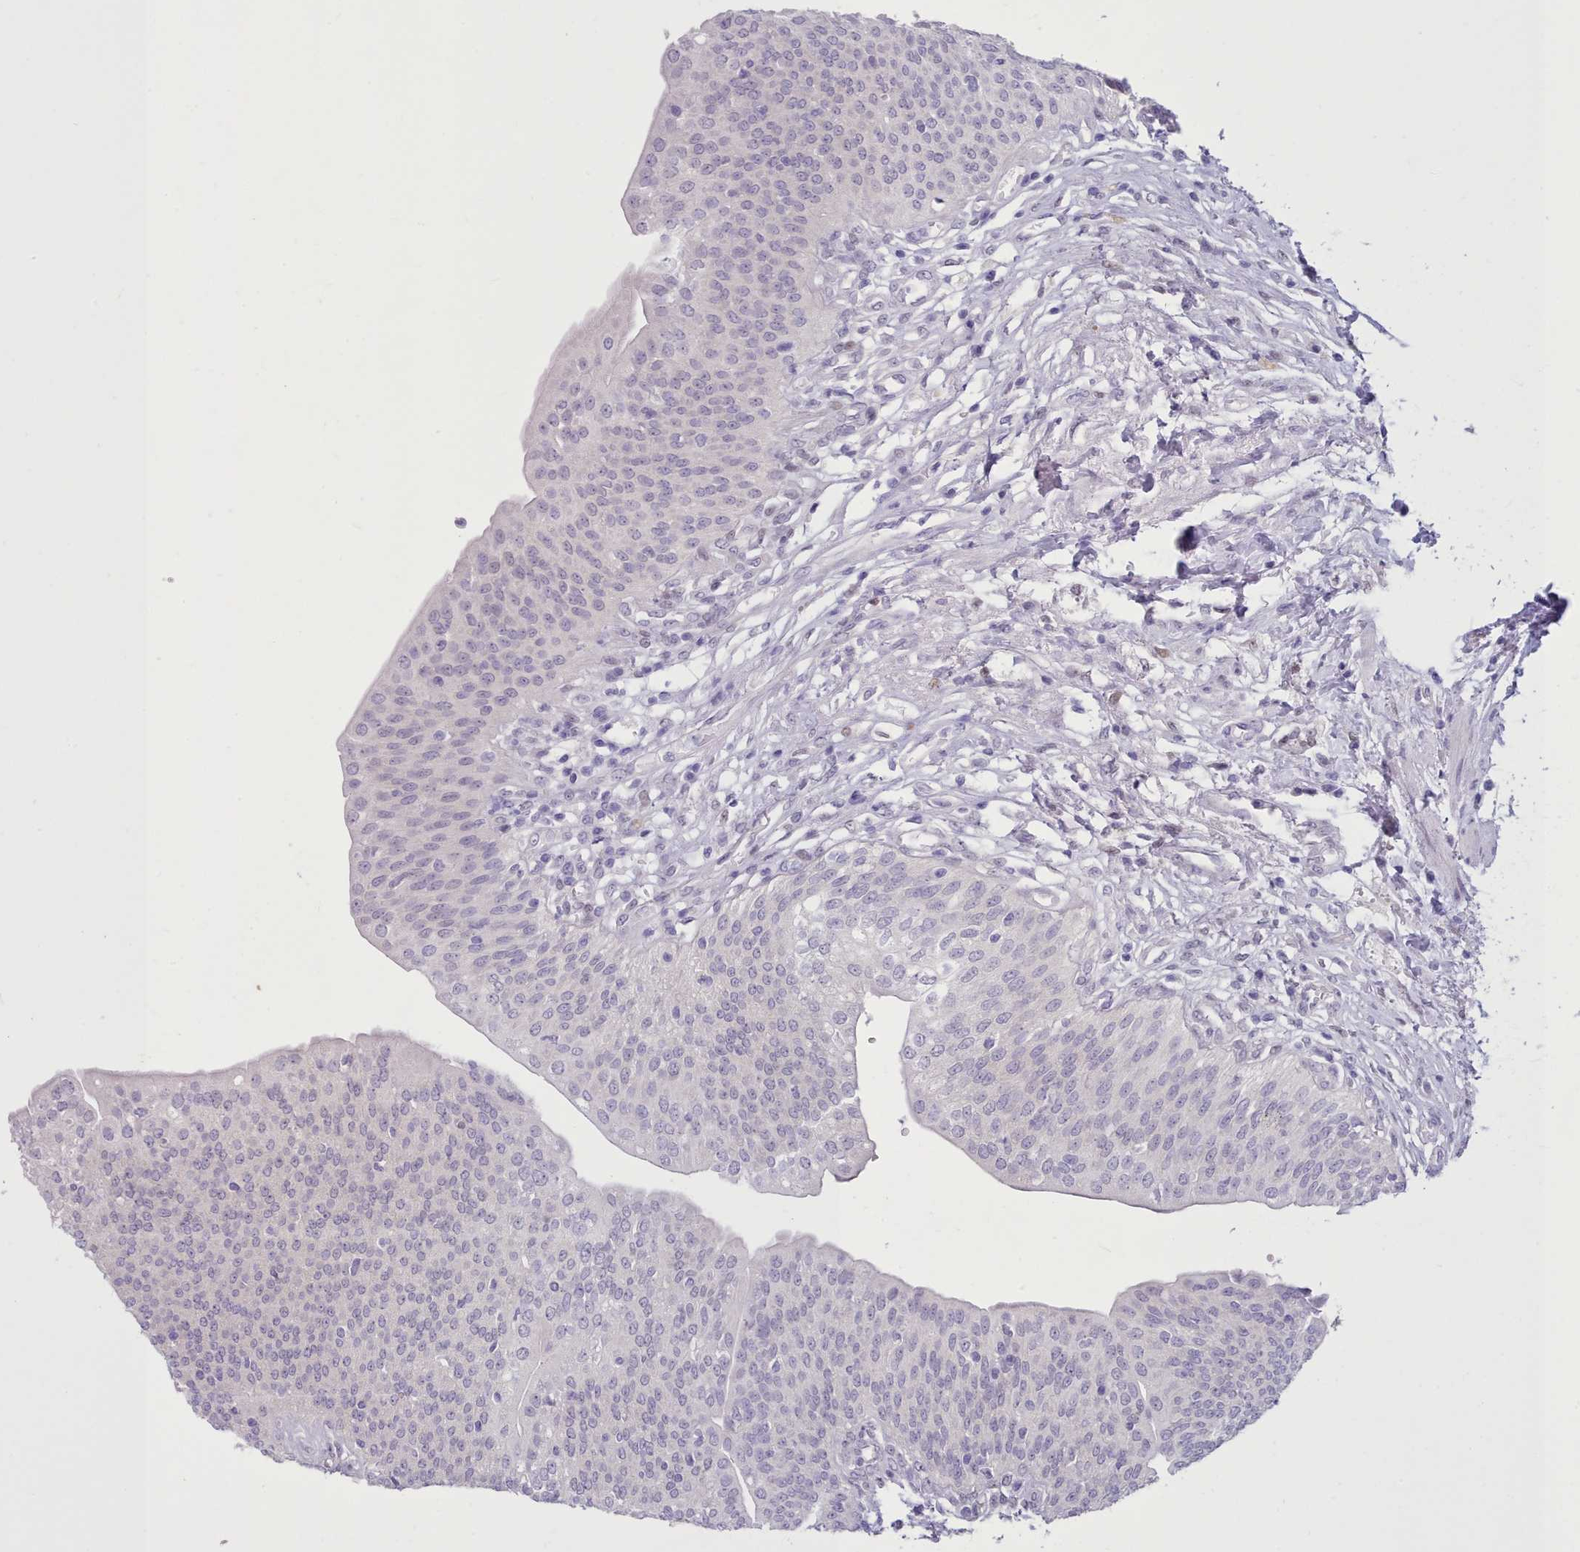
{"staining": {"intensity": "negative", "quantity": "none", "location": "none"}, "tissue": "urothelial cancer", "cell_type": "Tumor cells", "image_type": "cancer", "snomed": [{"axis": "morphology", "description": "Urothelial carcinoma, High grade"}, {"axis": "topography", "description": "Urinary bladder"}], "caption": "Human urothelial cancer stained for a protein using immunohistochemistry reveals no staining in tumor cells.", "gene": "TMEM253", "patient": {"sex": "female", "age": 79}}